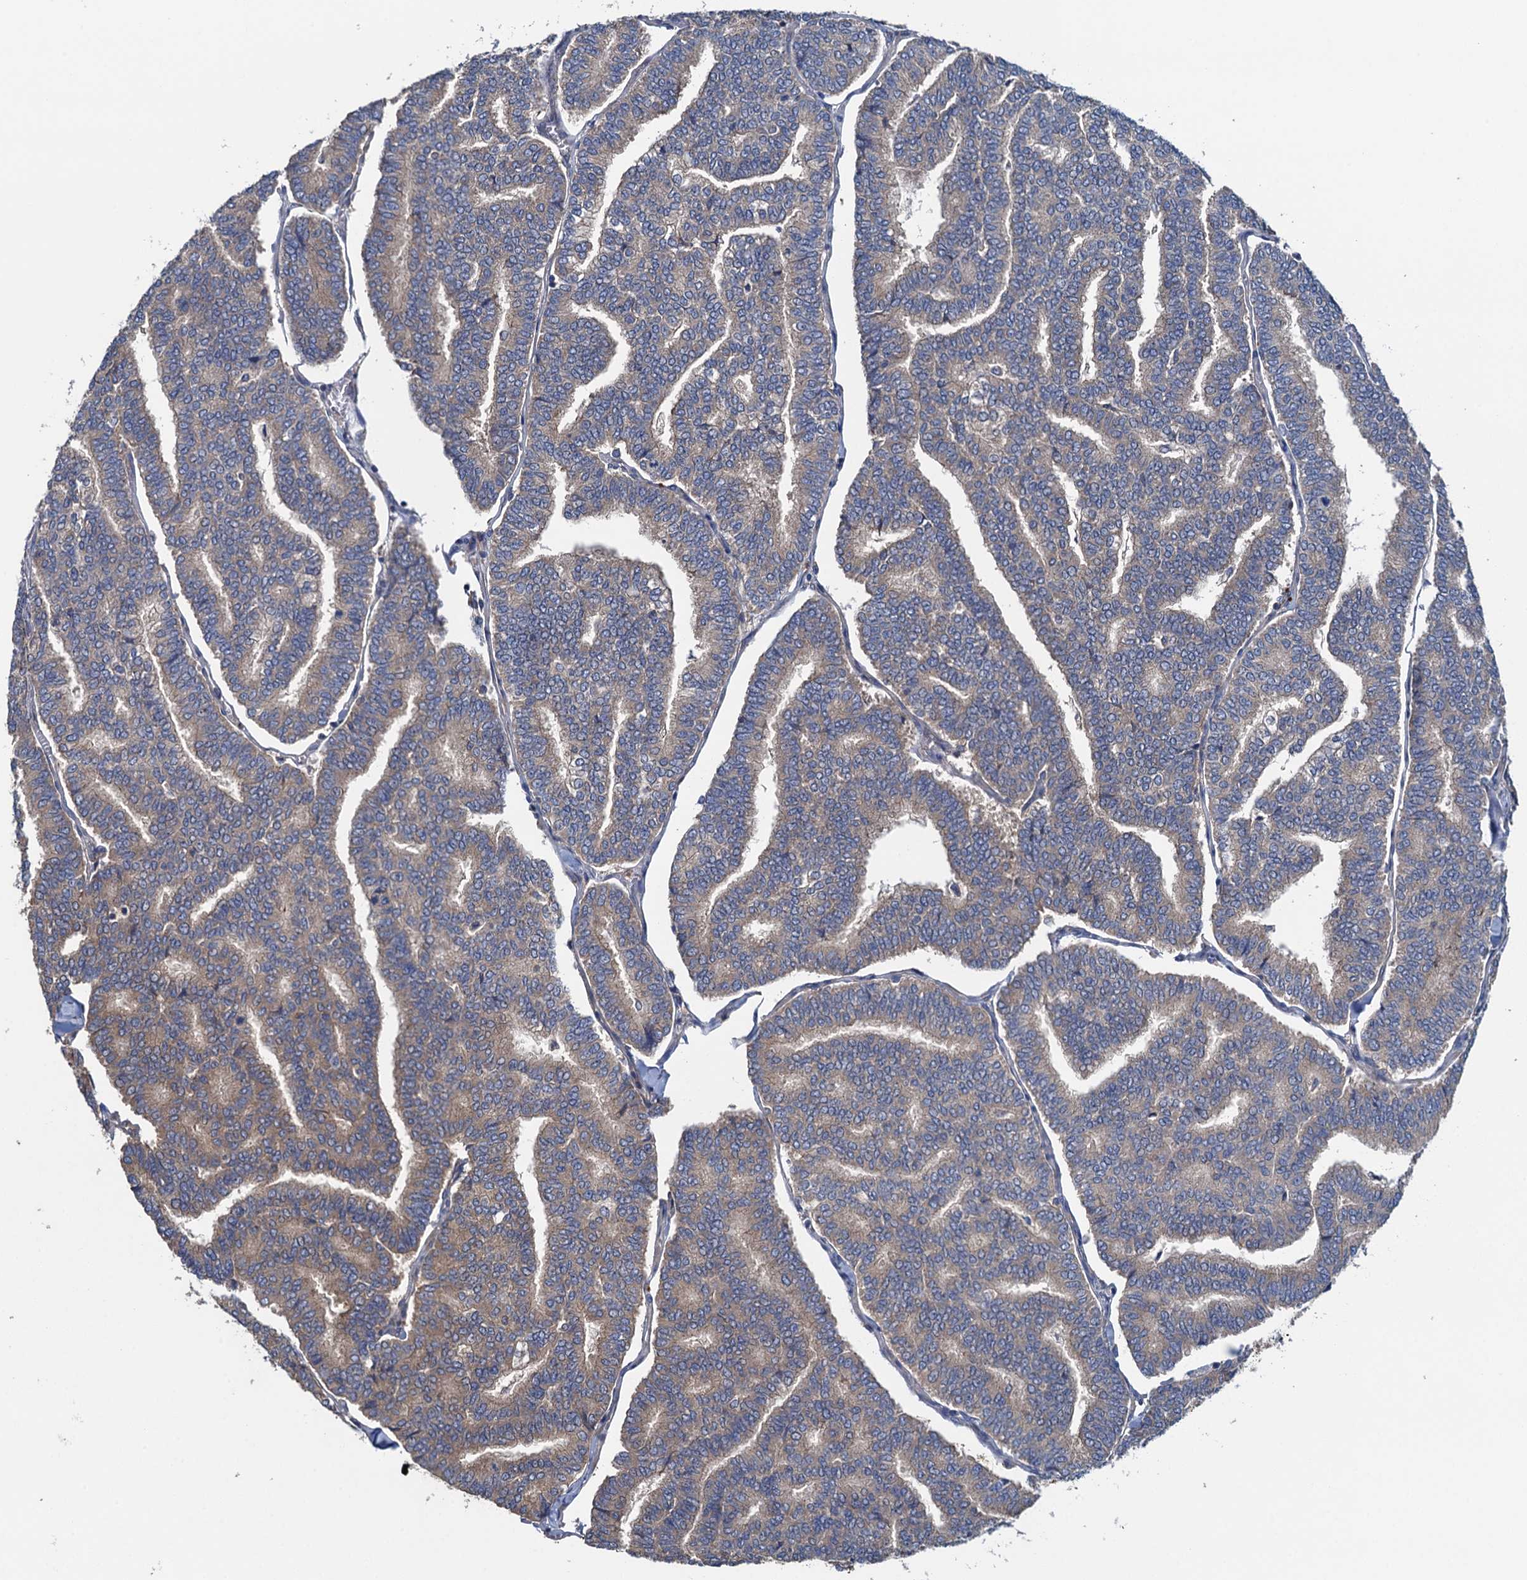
{"staining": {"intensity": "weak", "quantity": "25%-75%", "location": "cytoplasmic/membranous"}, "tissue": "thyroid cancer", "cell_type": "Tumor cells", "image_type": "cancer", "snomed": [{"axis": "morphology", "description": "Papillary adenocarcinoma, NOS"}, {"axis": "topography", "description": "Thyroid gland"}], "caption": "Immunohistochemistry photomicrograph of human thyroid papillary adenocarcinoma stained for a protein (brown), which shows low levels of weak cytoplasmic/membranous staining in about 25%-75% of tumor cells.", "gene": "ADCY9", "patient": {"sex": "female", "age": 35}}